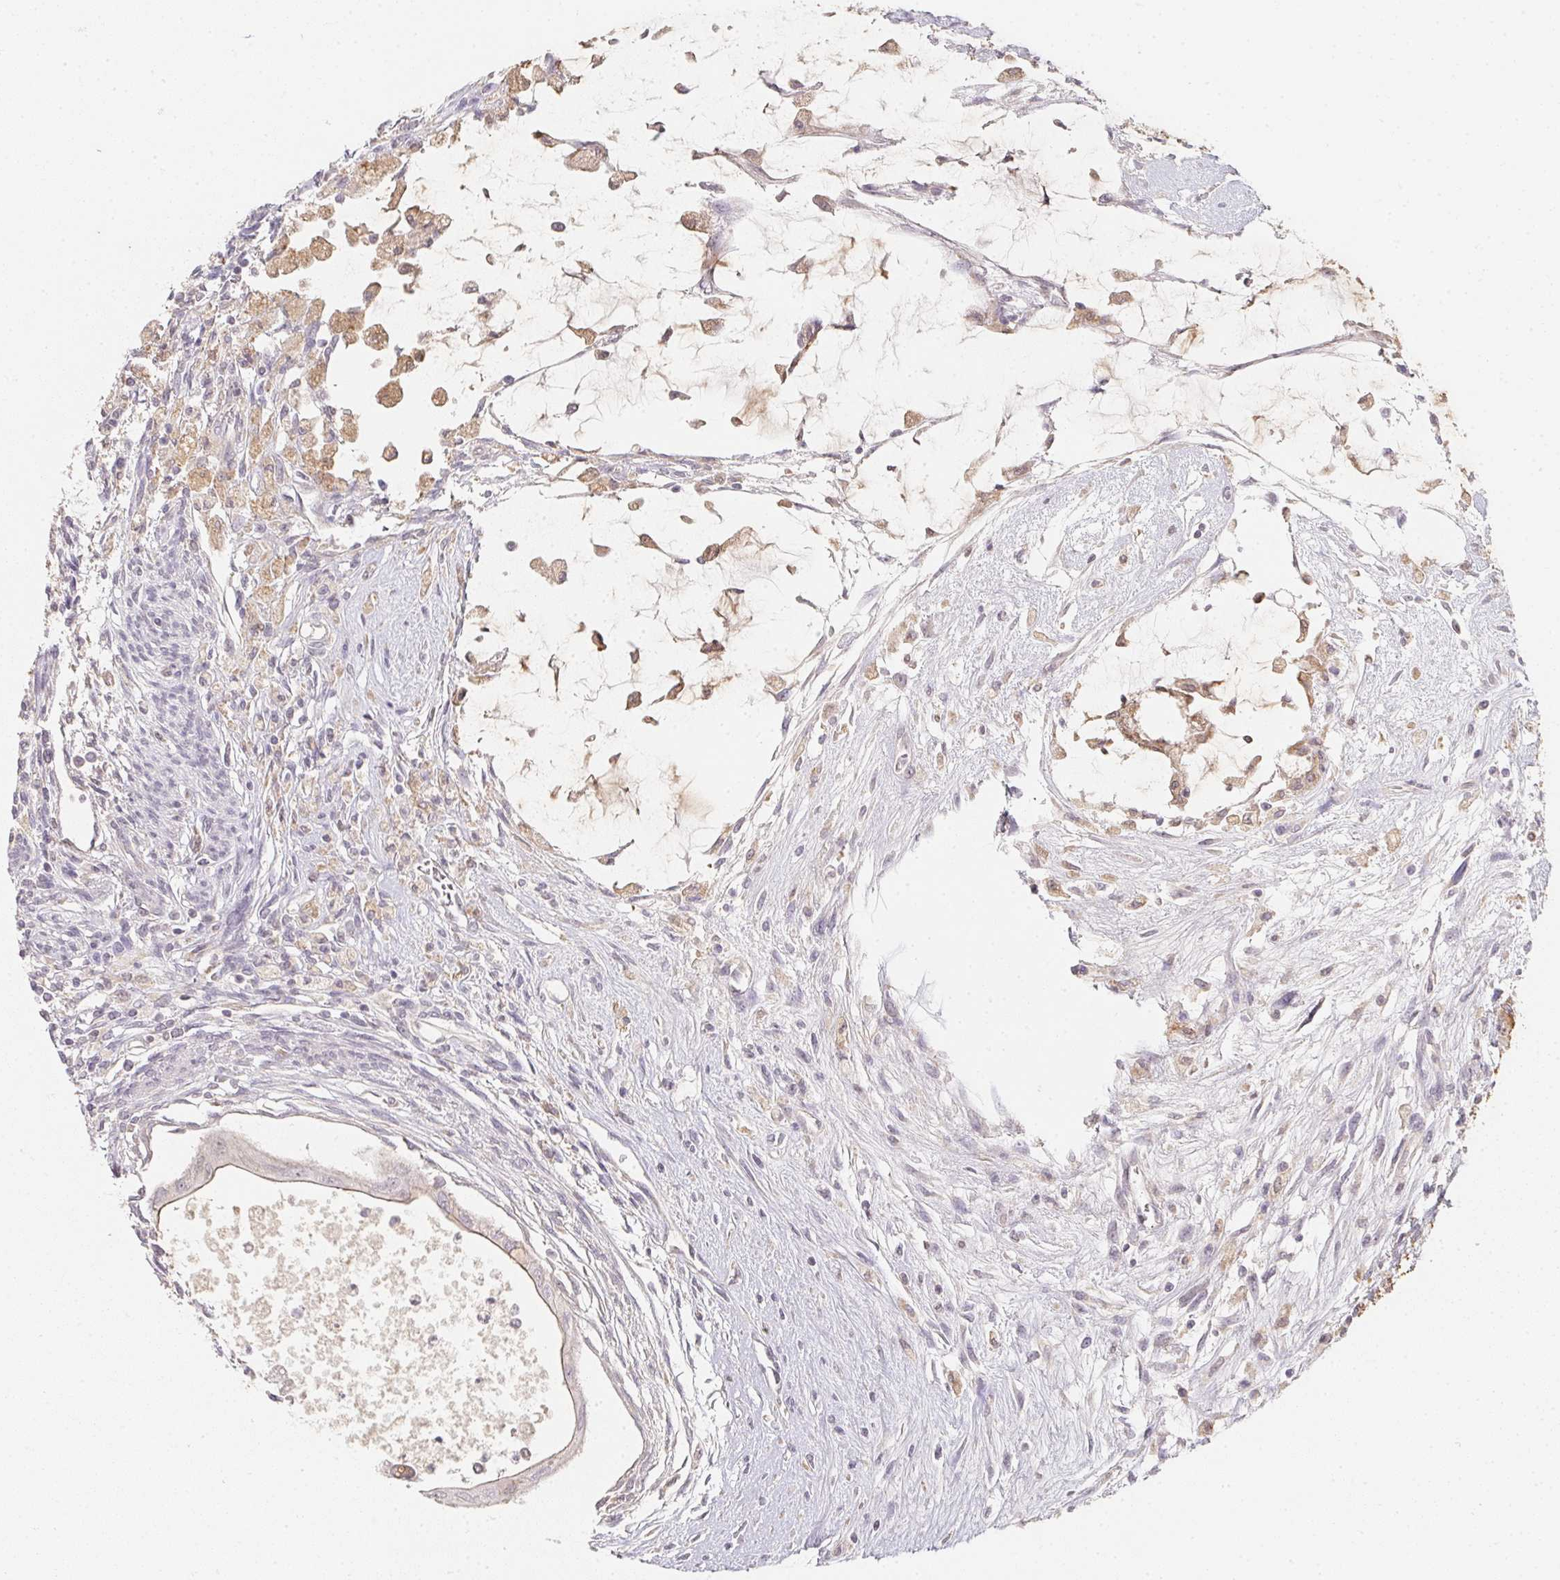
{"staining": {"intensity": "weak", "quantity": "<25%", "location": "cytoplasmic/membranous"}, "tissue": "testis cancer", "cell_type": "Tumor cells", "image_type": "cancer", "snomed": [{"axis": "morphology", "description": "Carcinoma, Embryonal, NOS"}, {"axis": "topography", "description": "Testis"}], "caption": "A high-resolution micrograph shows immunohistochemistry staining of embryonal carcinoma (testis), which shows no significant staining in tumor cells.", "gene": "SOAT1", "patient": {"sex": "male", "age": 37}}